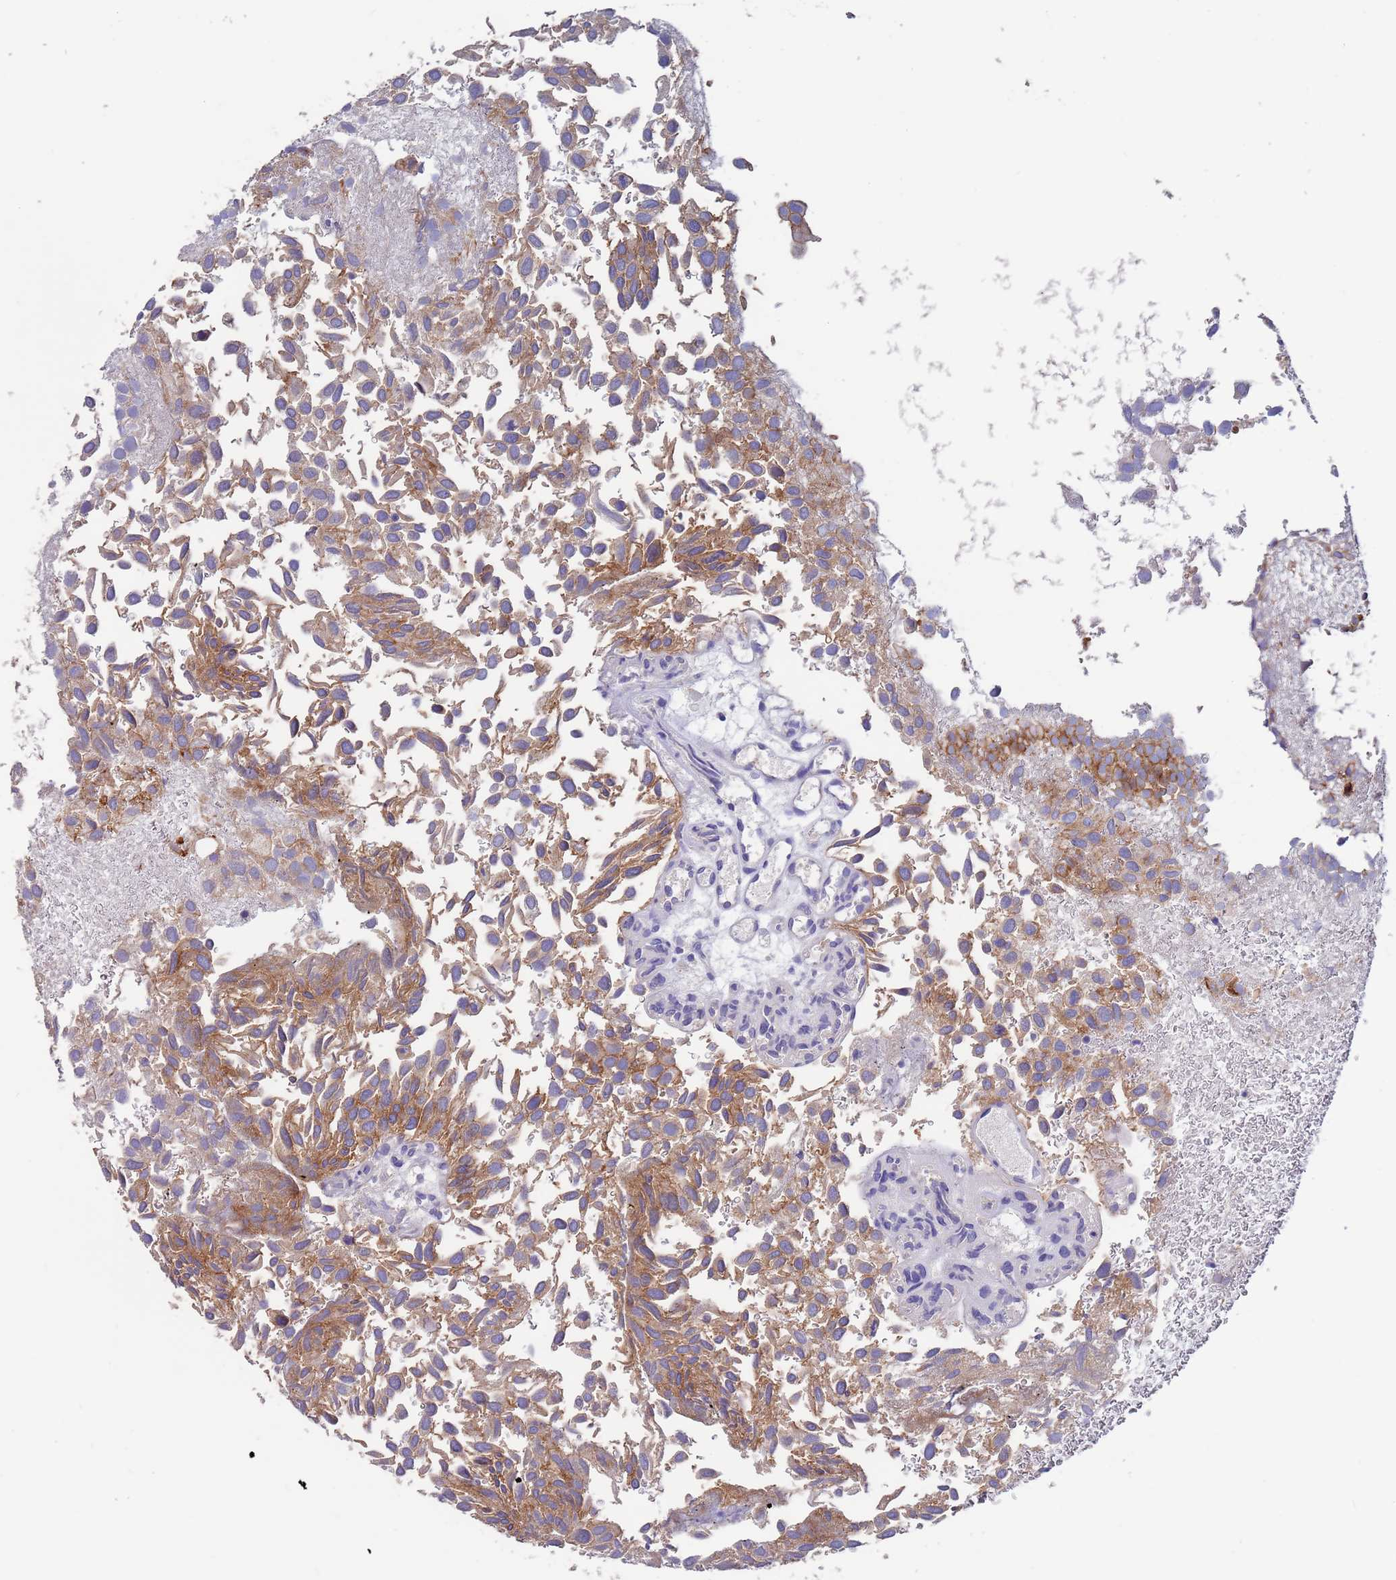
{"staining": {"intensity": "moderate", "quantity": ">75%", "location": "cytoplasmic/membranous"}, "tissue": "urothelial cancer", "cell_type": "Tumor cells", "image_type": "cancer", "snomed": [{"axis": "morphology", "description": "Urothelial carcinoma, Low grade"}, {"axis": "topography", "description": "Urinary bladder"}], "caption": "A histopathology image showing moderate cytoplasmic/membranous positivity in about >75% of tumor cells in urothelial cancer, as visualized by brown immunohistochemical staining.", "gene": "KRTCAP3", "patient": {"sex": "male", "age": 88}}